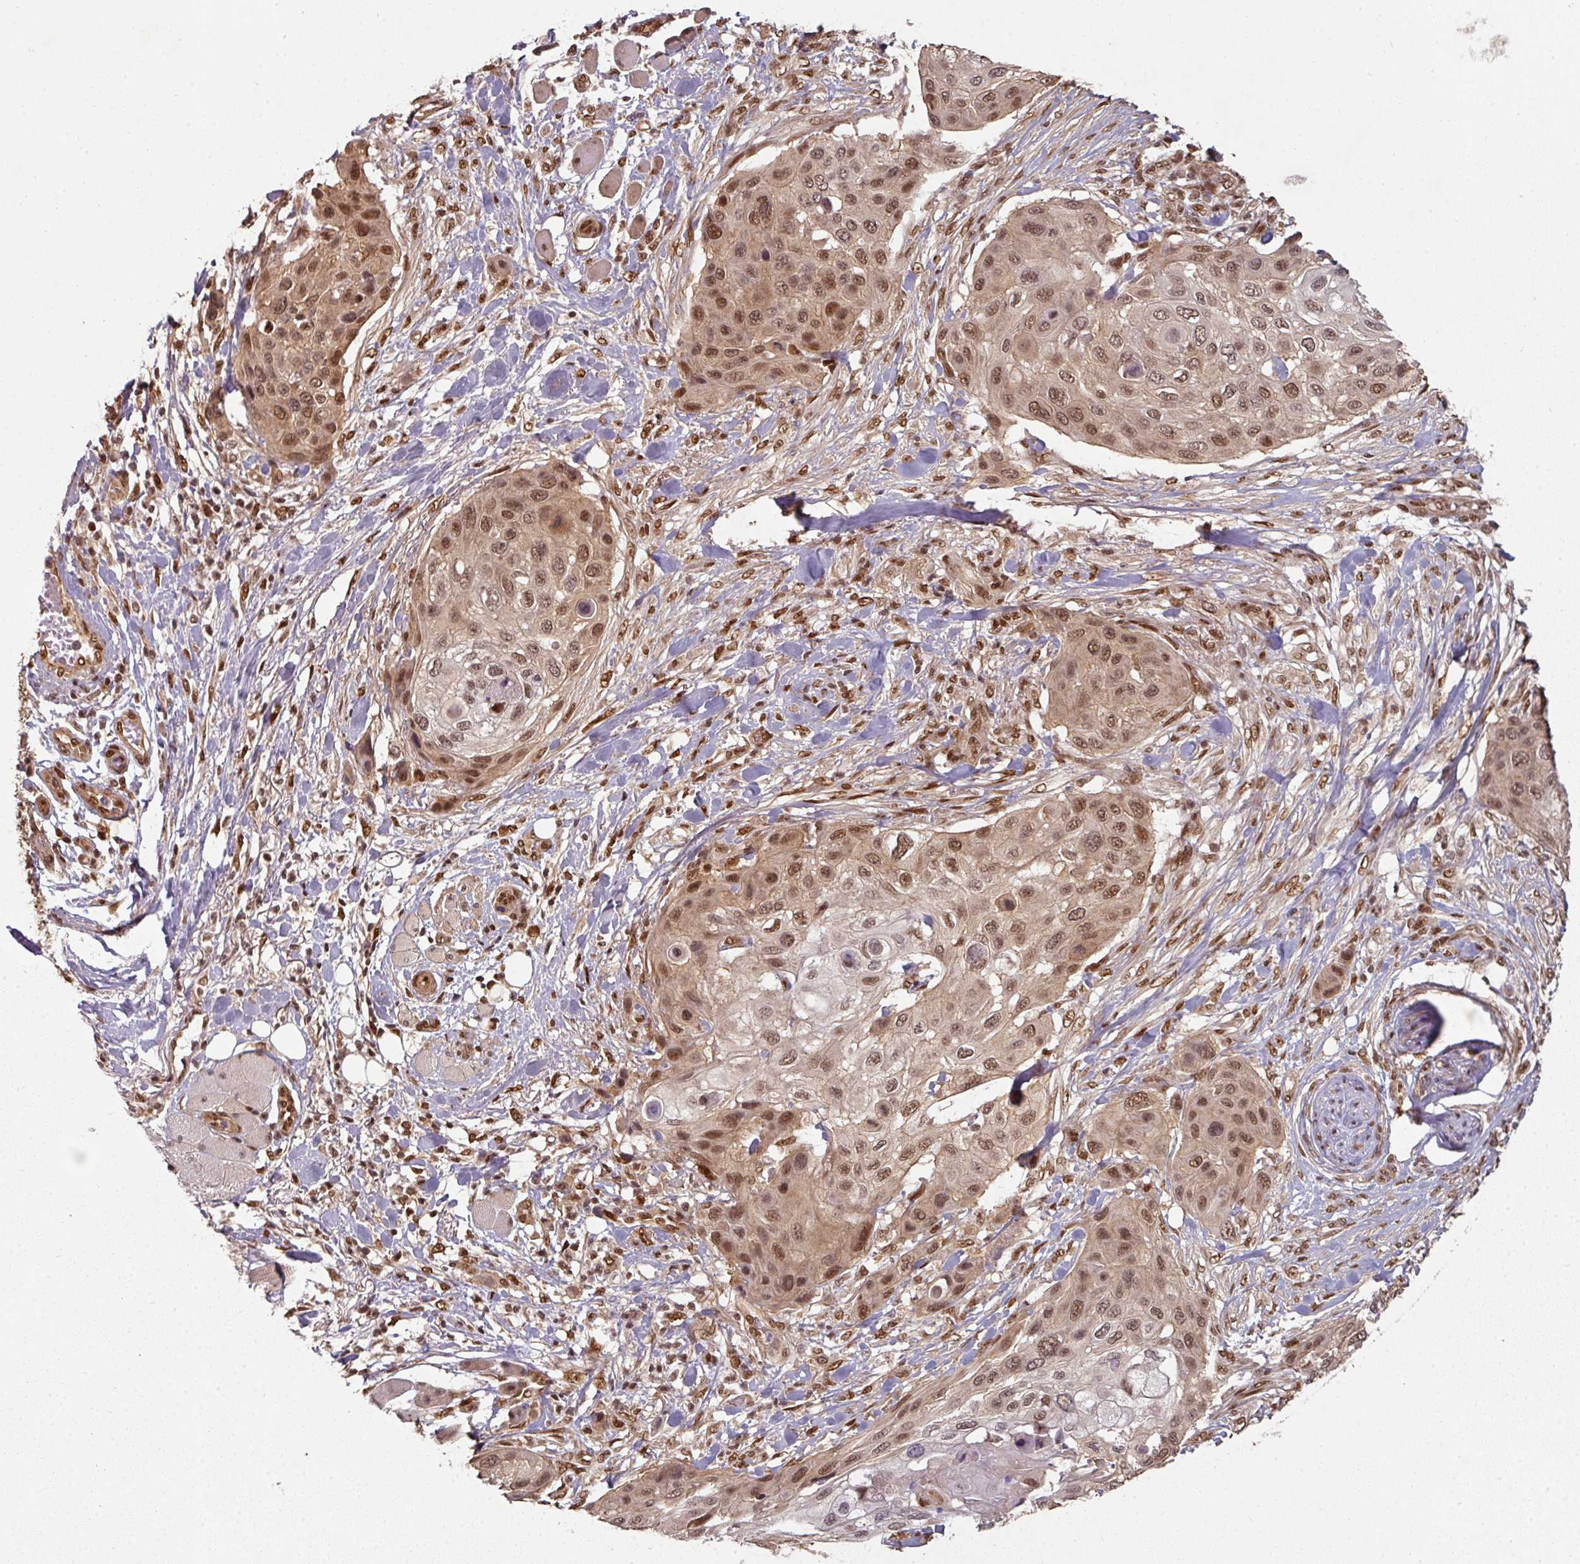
{"staining": {"intensity": "moderate", "quantity": ">75%", "location": "nuclear"}, "tissue": "skin cancer", "cell_type": "Tumor cells", "image_type": "cancer", "snomed": [{"axis": "morphology", "description": "Squamous cell carcinoma, NOS"}, {"axis": "topography", "description": "Skin"}], "caption": "Skin squamous cell carcinoma tissue reveals moderate nuclear positivity in approximately >75% of tumor cells", "gene": "SIK3", "patient": {"sex": "female", "age": 87}}